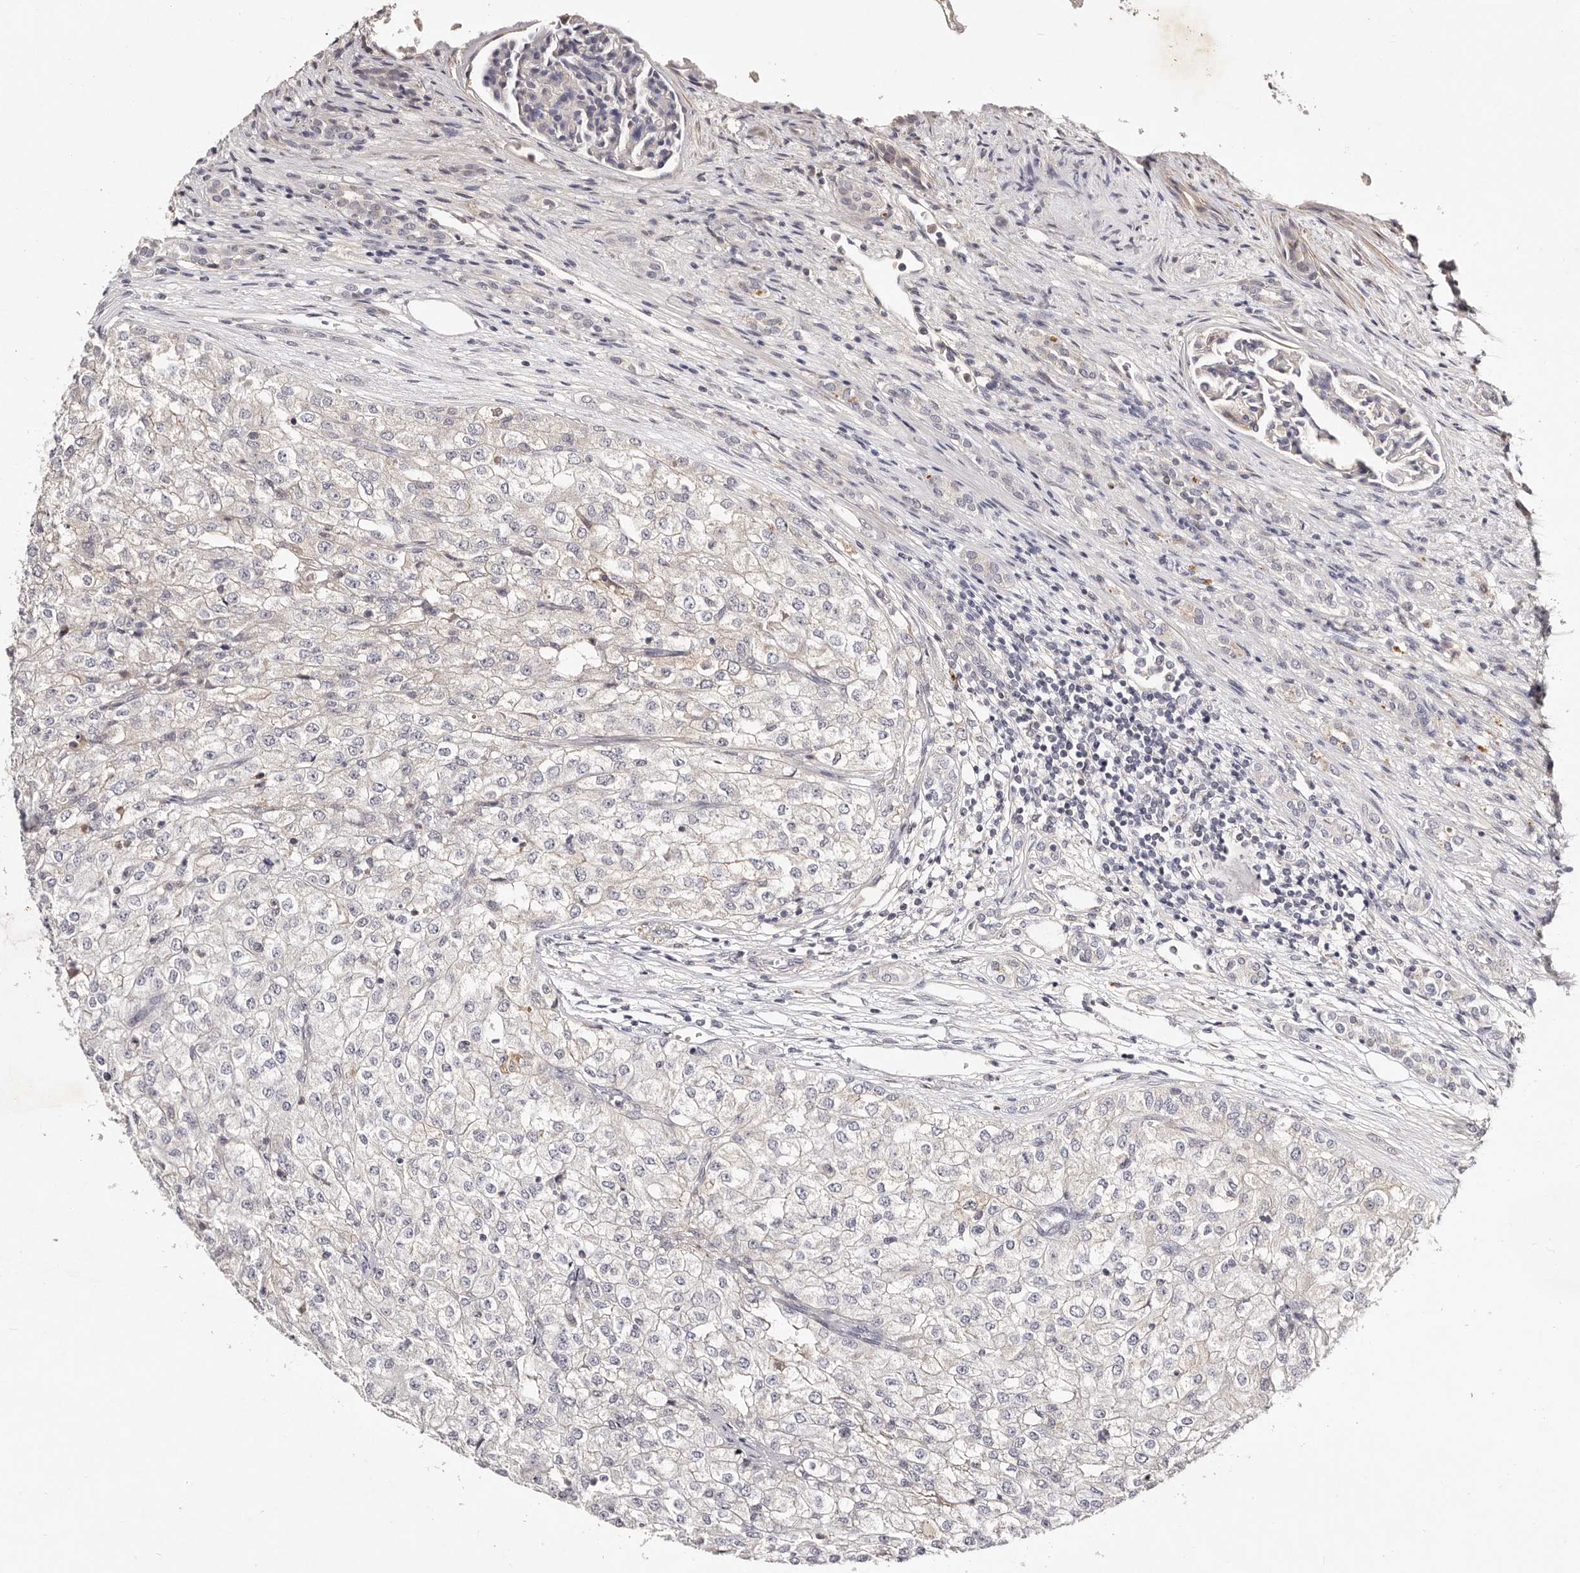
{"staining": {"intensity": "negative", "quantity": "none", "location": "none"}, "tissue": "renal cancer", "cell_type": "Tumor cells", "image_type": "cancer", "snomed": [{"axis": "morphology", "description": "Adenocarcinoma, NOS"}, {"axis": "topography", "description": "Kidney"}], "caption": "Protein analysis of renal adenocarcinoma shows no significant expression in tumor cells.", "gene": "MRPS33", "patient": {"sex": "female", "age": 54}}